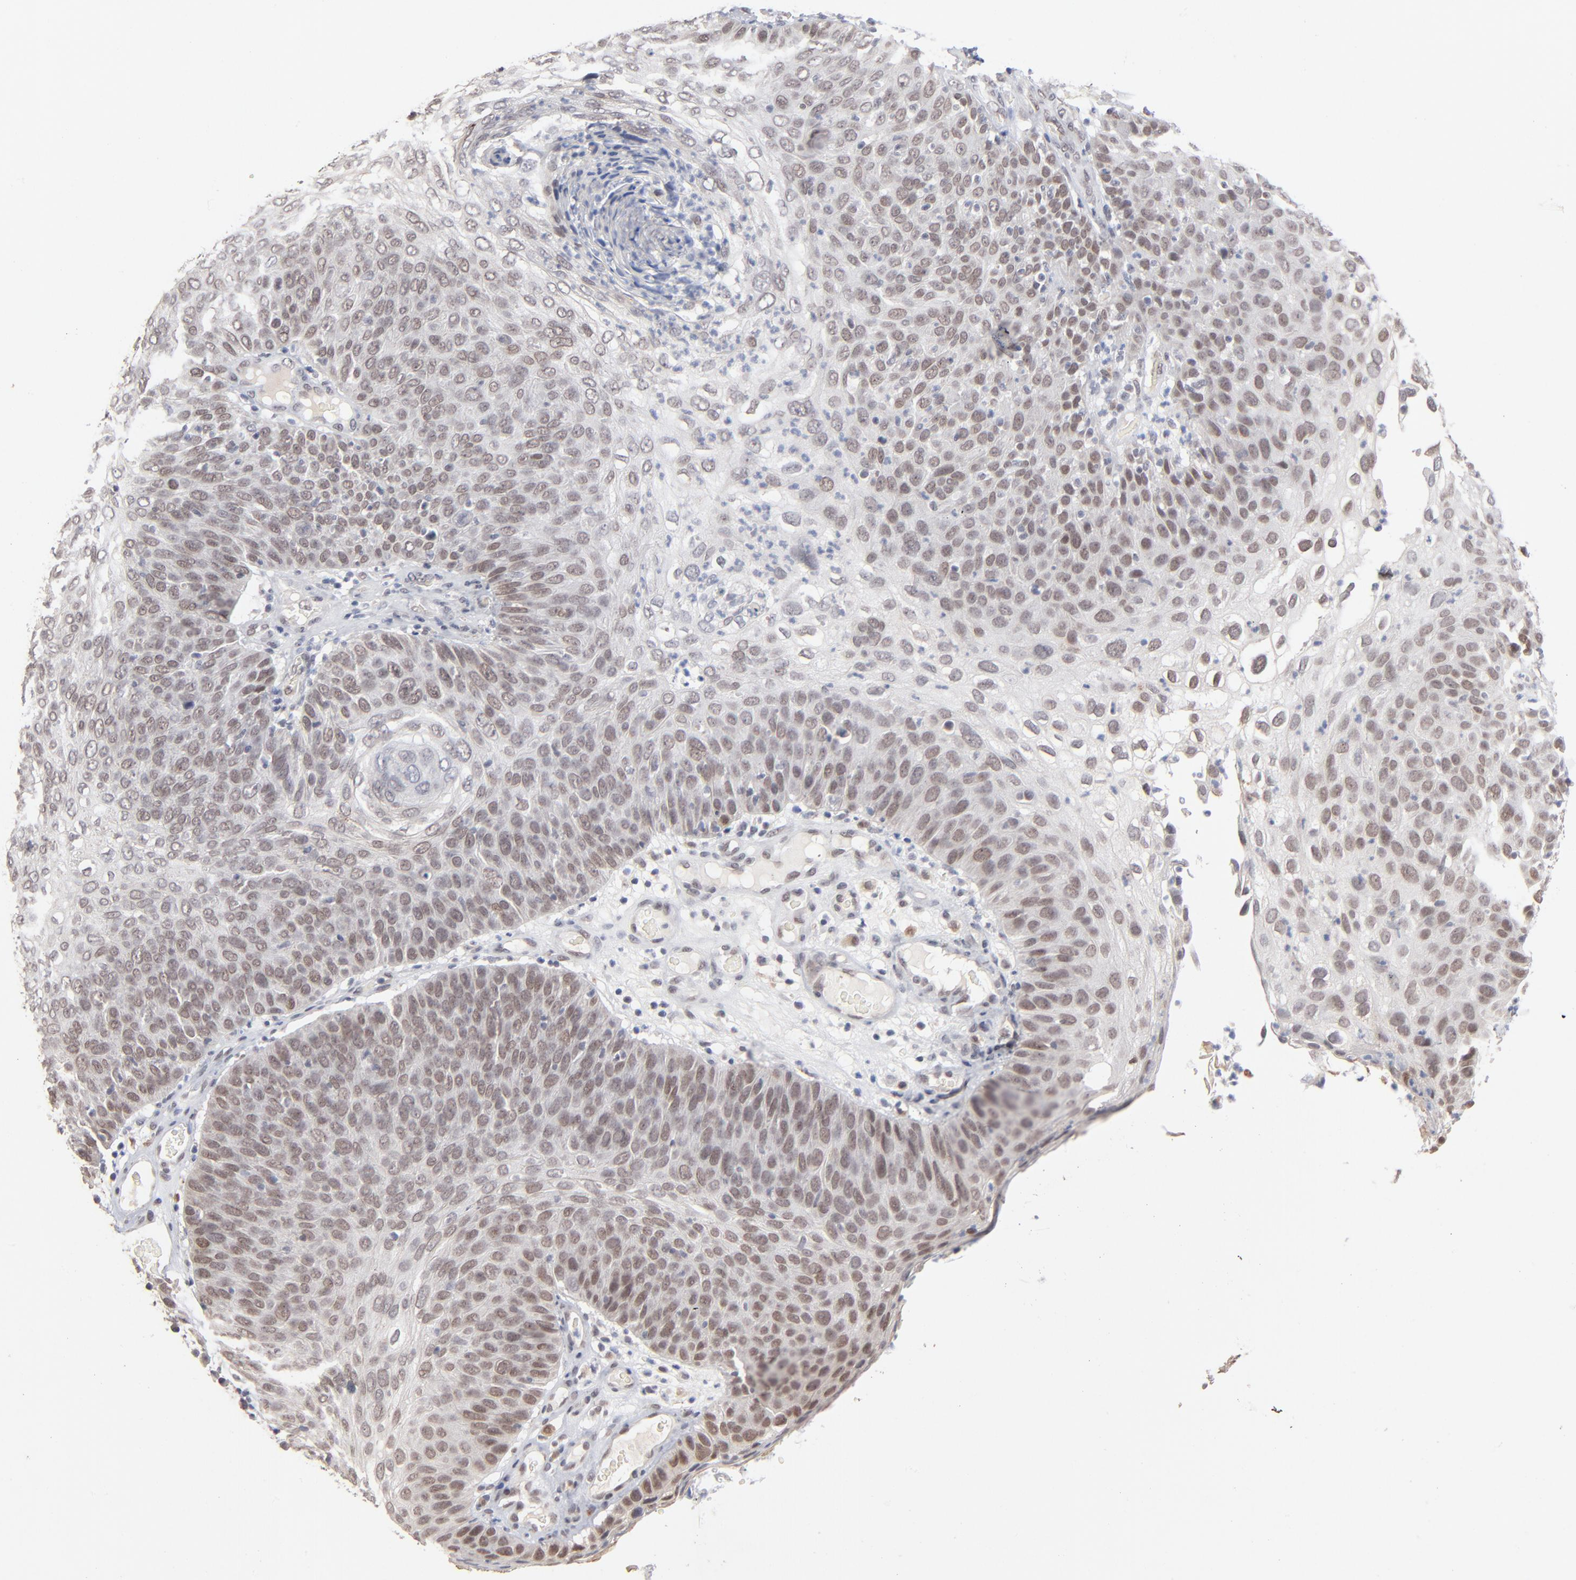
{"staining": {"intensity": "weak", "quantity": ">75%", "location": "nuclear"}, "tissue": "skin cancer", "cell_type": "Tumor cells", "image_type": "cancer", "snomed": [{"axis": "morphology", "description": "Squamous cell carcinoma, NOS"}, {"axis": "topography", "description": "Skin"}], "caption": "Brown immunohistochemical staining in squamous cell carcinoma (skin) reveals weak nuclear staining in approximately >75% of tumor cells.", "gene": "MBIP", "patient": {"sex": "male", "age": 87}}